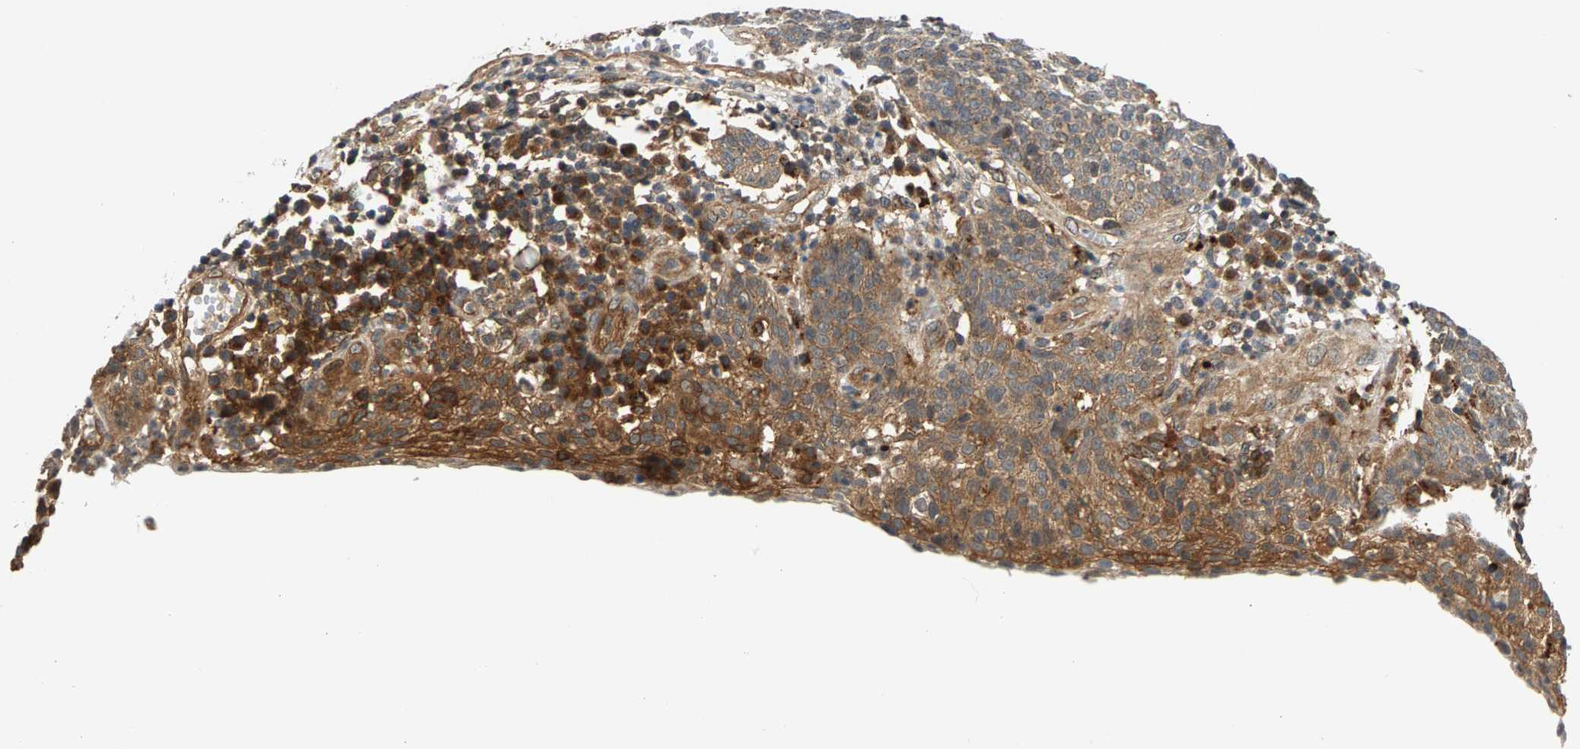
{"staining": {"intensity": "moderate", "quantity": ">75%", "location": "cytoplasmic/membranous"}, "tissue": "cervical cancer", "cell_type": "Tumor cells", "image_type": "cancer", "snomed": [{"axis": "morphology", "description": "Squamous cell carcinoma, NOS"}, {"axis": "topography", "description": "Cervix"}], "caption": "The histopathology image shows immunohistochemical staining of cervical squamous cell carcinoma. There is moderate cytoplasmic/membranous expression is present in about >75% of tumor cells. (DAB (3,3'-diaminobenzidine) IHC with brightfield microscopy, high magnification).", "gene": "MAP2K5", "patient": {"sex": "female", "age": 34}}